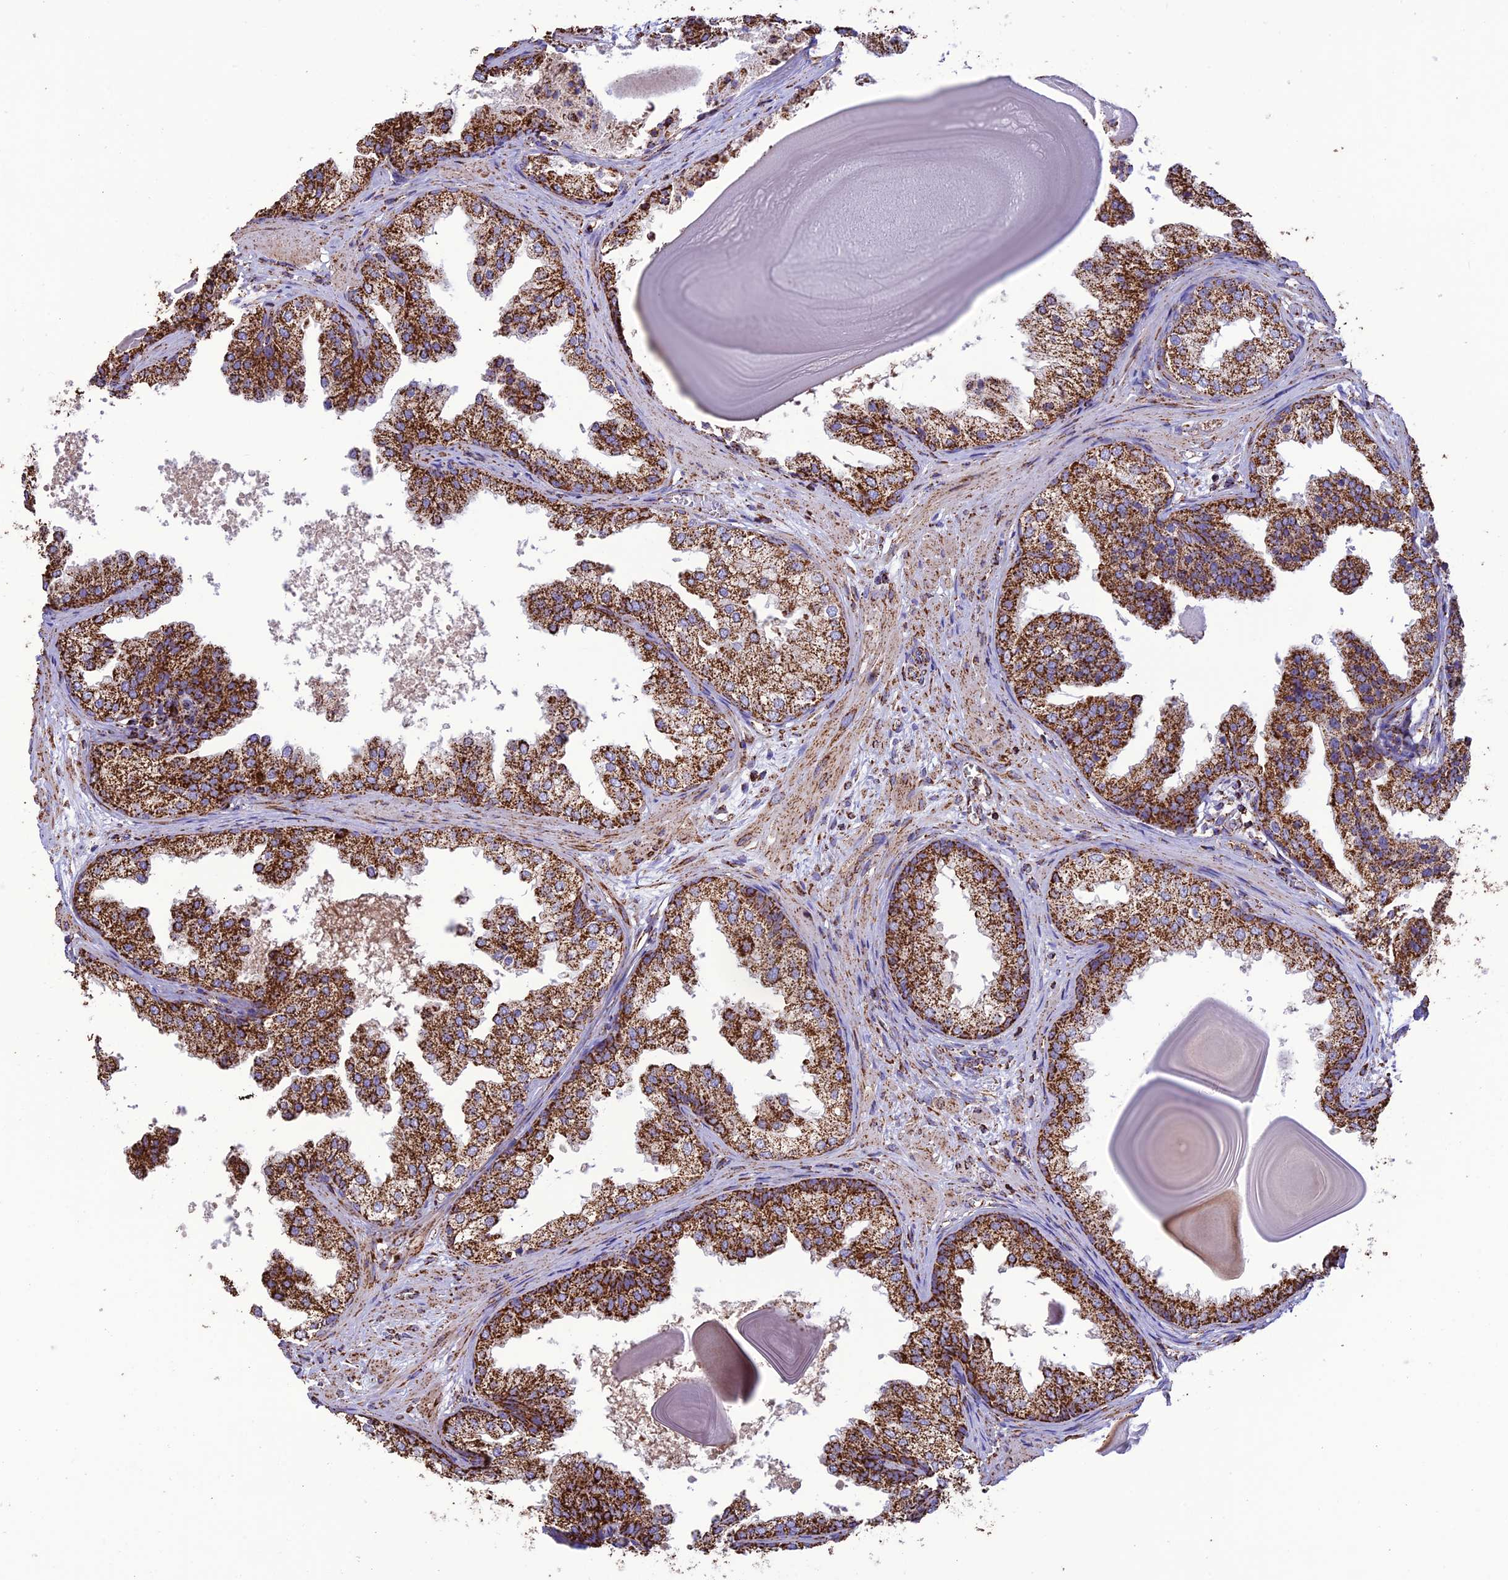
{"staining": {"intensity": "strong", "quantity": ">75%", "location": "cytoplasmic/membranous"}, "tissue": "prostate", "cell_type": "Glandular cells", "image_type": "normal", "snomed": [{"axis": "morphology", "description": "Normal tissue, NOS"}, {"axis": "topography", "description": "Prostate"}], "caption": "About >75% of glandular cells in unremarkable prostate demonstrate strong cytoplasmic/membranous protein staining as visualized by brown immunohistochemical staining.", "gene": "NDUFAF1", "patient": {"sex": "male", "age": 48}}